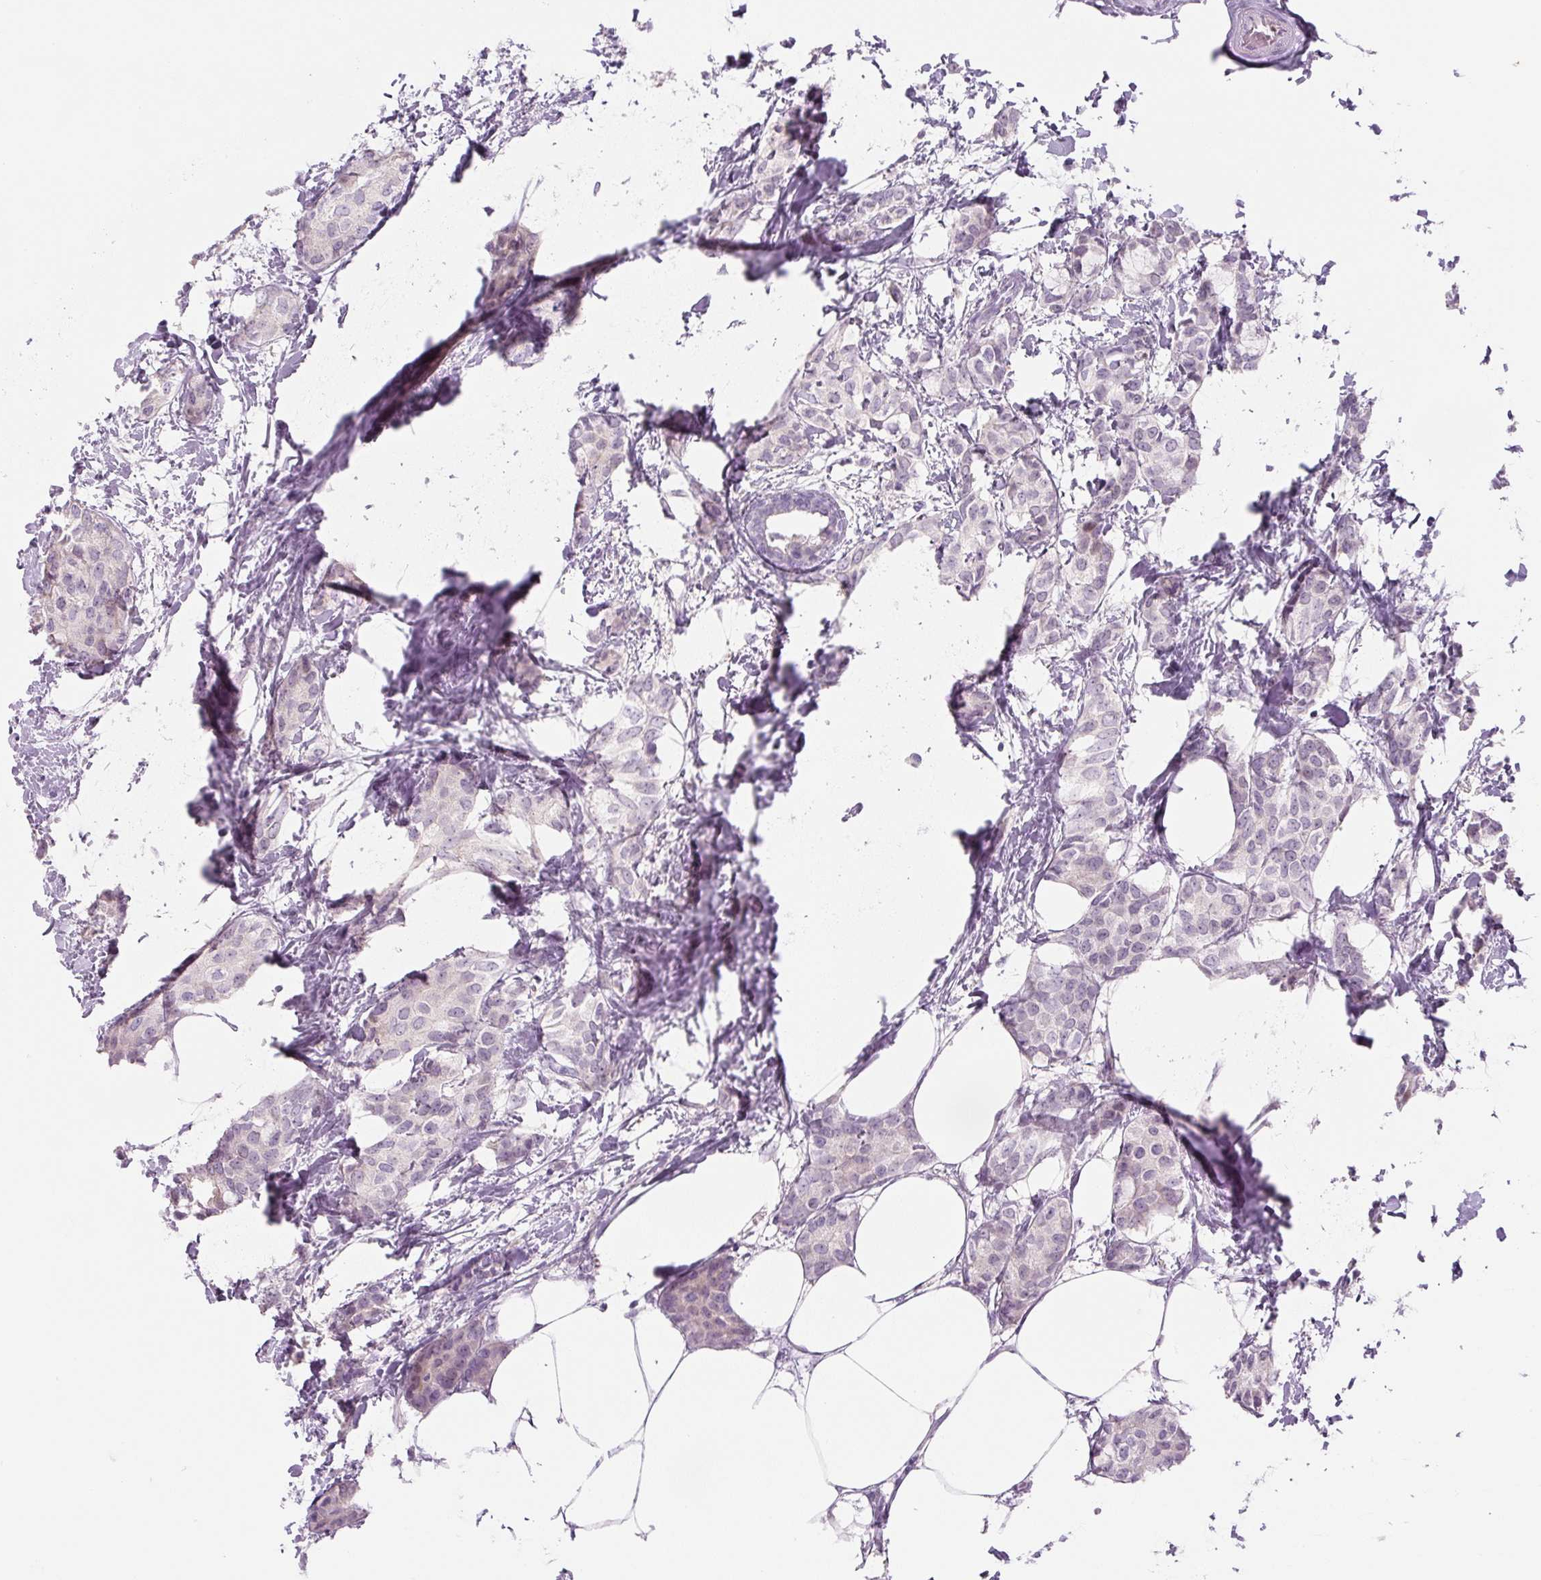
{"staining": {"intensity": "negative", "quantity": "none", "location": "none"}, "tissue": "breast cancer", "cell_type": "Tumor cells", "image_type": "cancer", "snomed": [{"axis": "morphology", "description": "Duct carcinoma"}, {"axis": "topography", "description": "Breast"}], "caption": "The photomicrograph displays no significant positivity in tumor cells of infiltrating ductal carcinoma (breast).", "gene": "PRM1", "patient": {"sex": "female", "age": 73}}